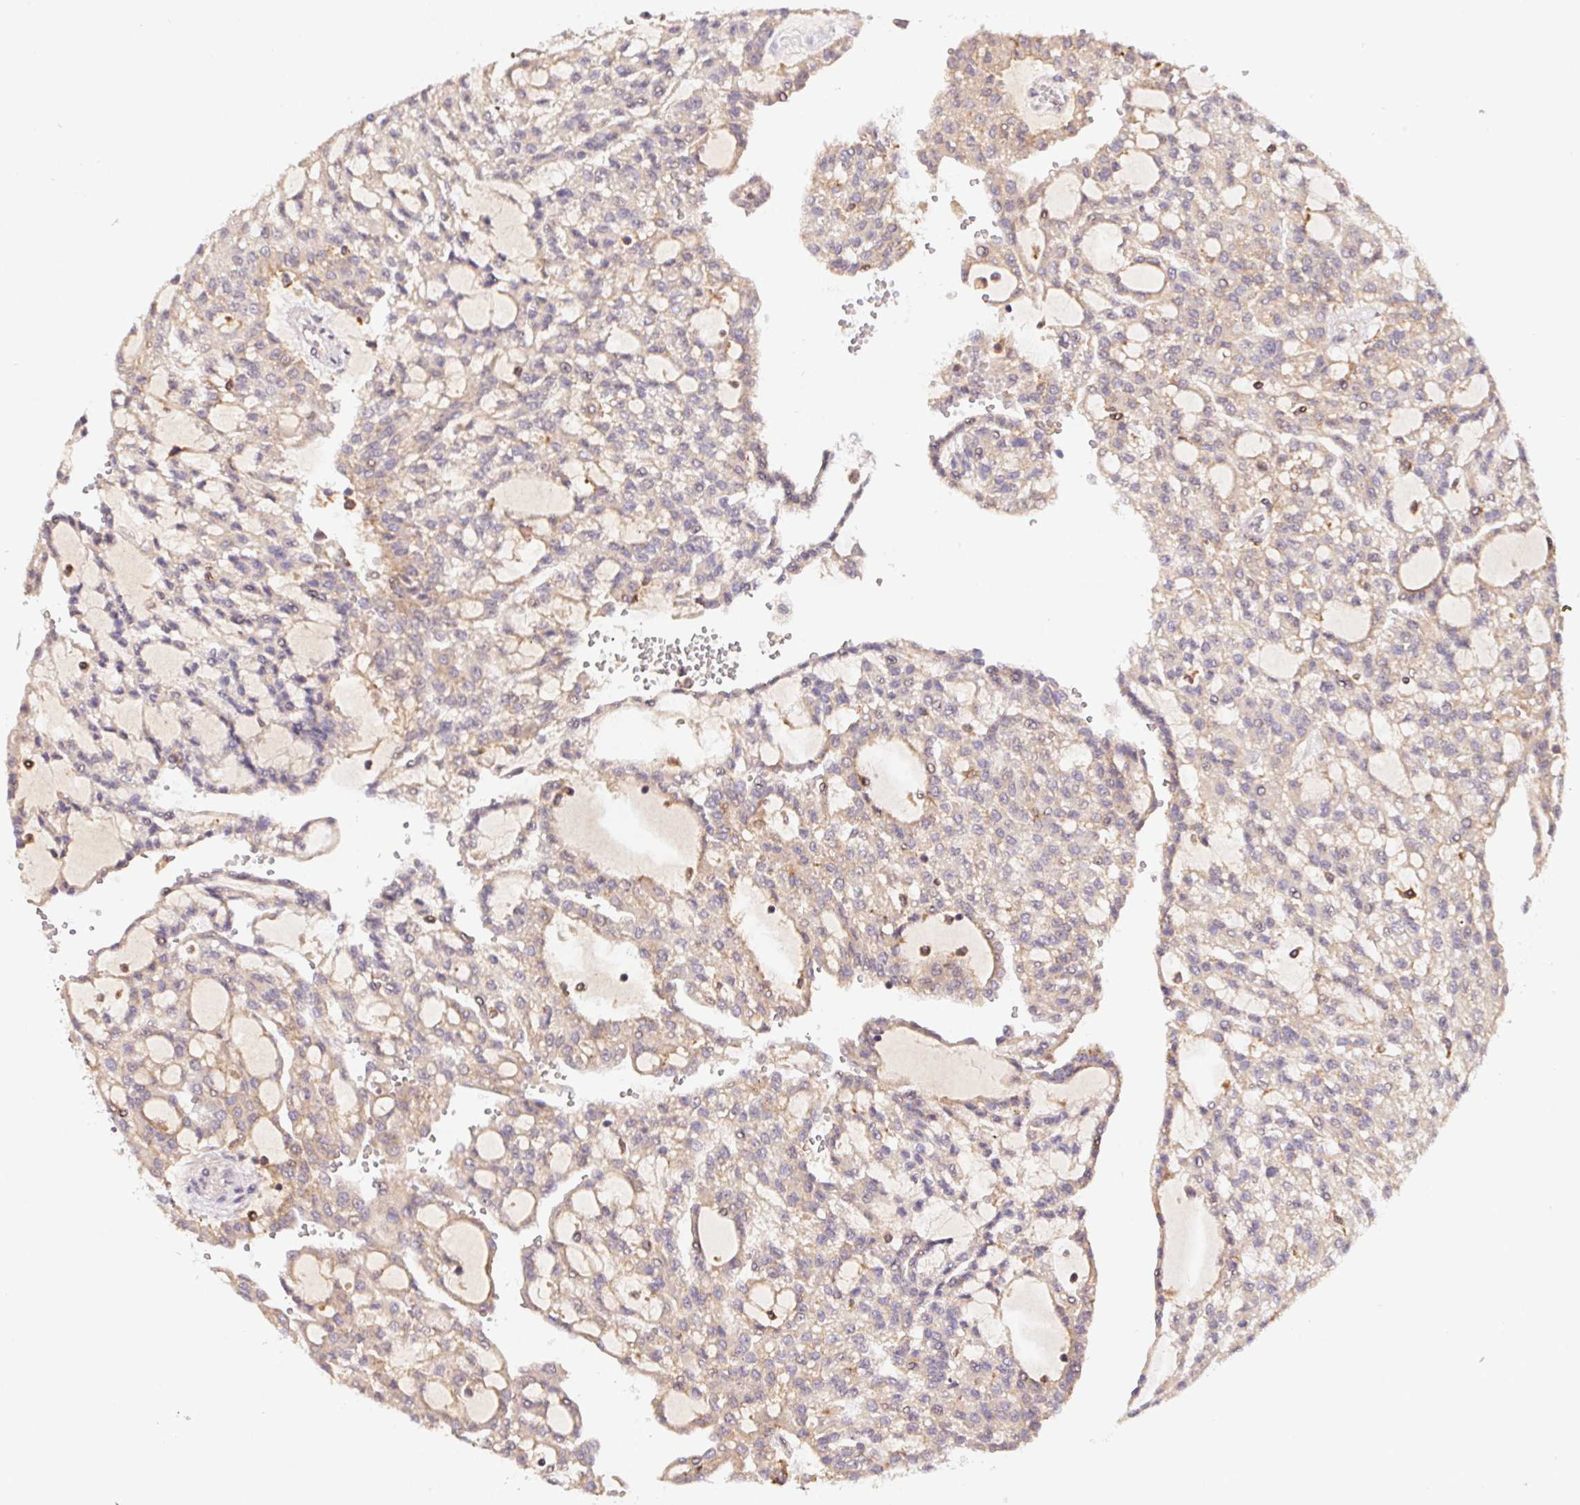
{"staining": {"intensity": "weak", "quantity": "25%-75%", "location": "cytoplasmic/membranous"}, "tissue": "renal cancer", "cell_type": "Tumor cells", "image_type": "cancer", "snomed": [{"axis": "morphology", "description": "Adenocarcinoma, NOS"}, {"axis": "topography", "description": "Kidney"}], "caption": "This is an image of IHC staining of adenocarcinoma (renal), which shows weak expression in the cytoplasmic/membranous of tumor cells.", "gene": "SLC52A2", "patient": {"sex": "male", "age": 63}}